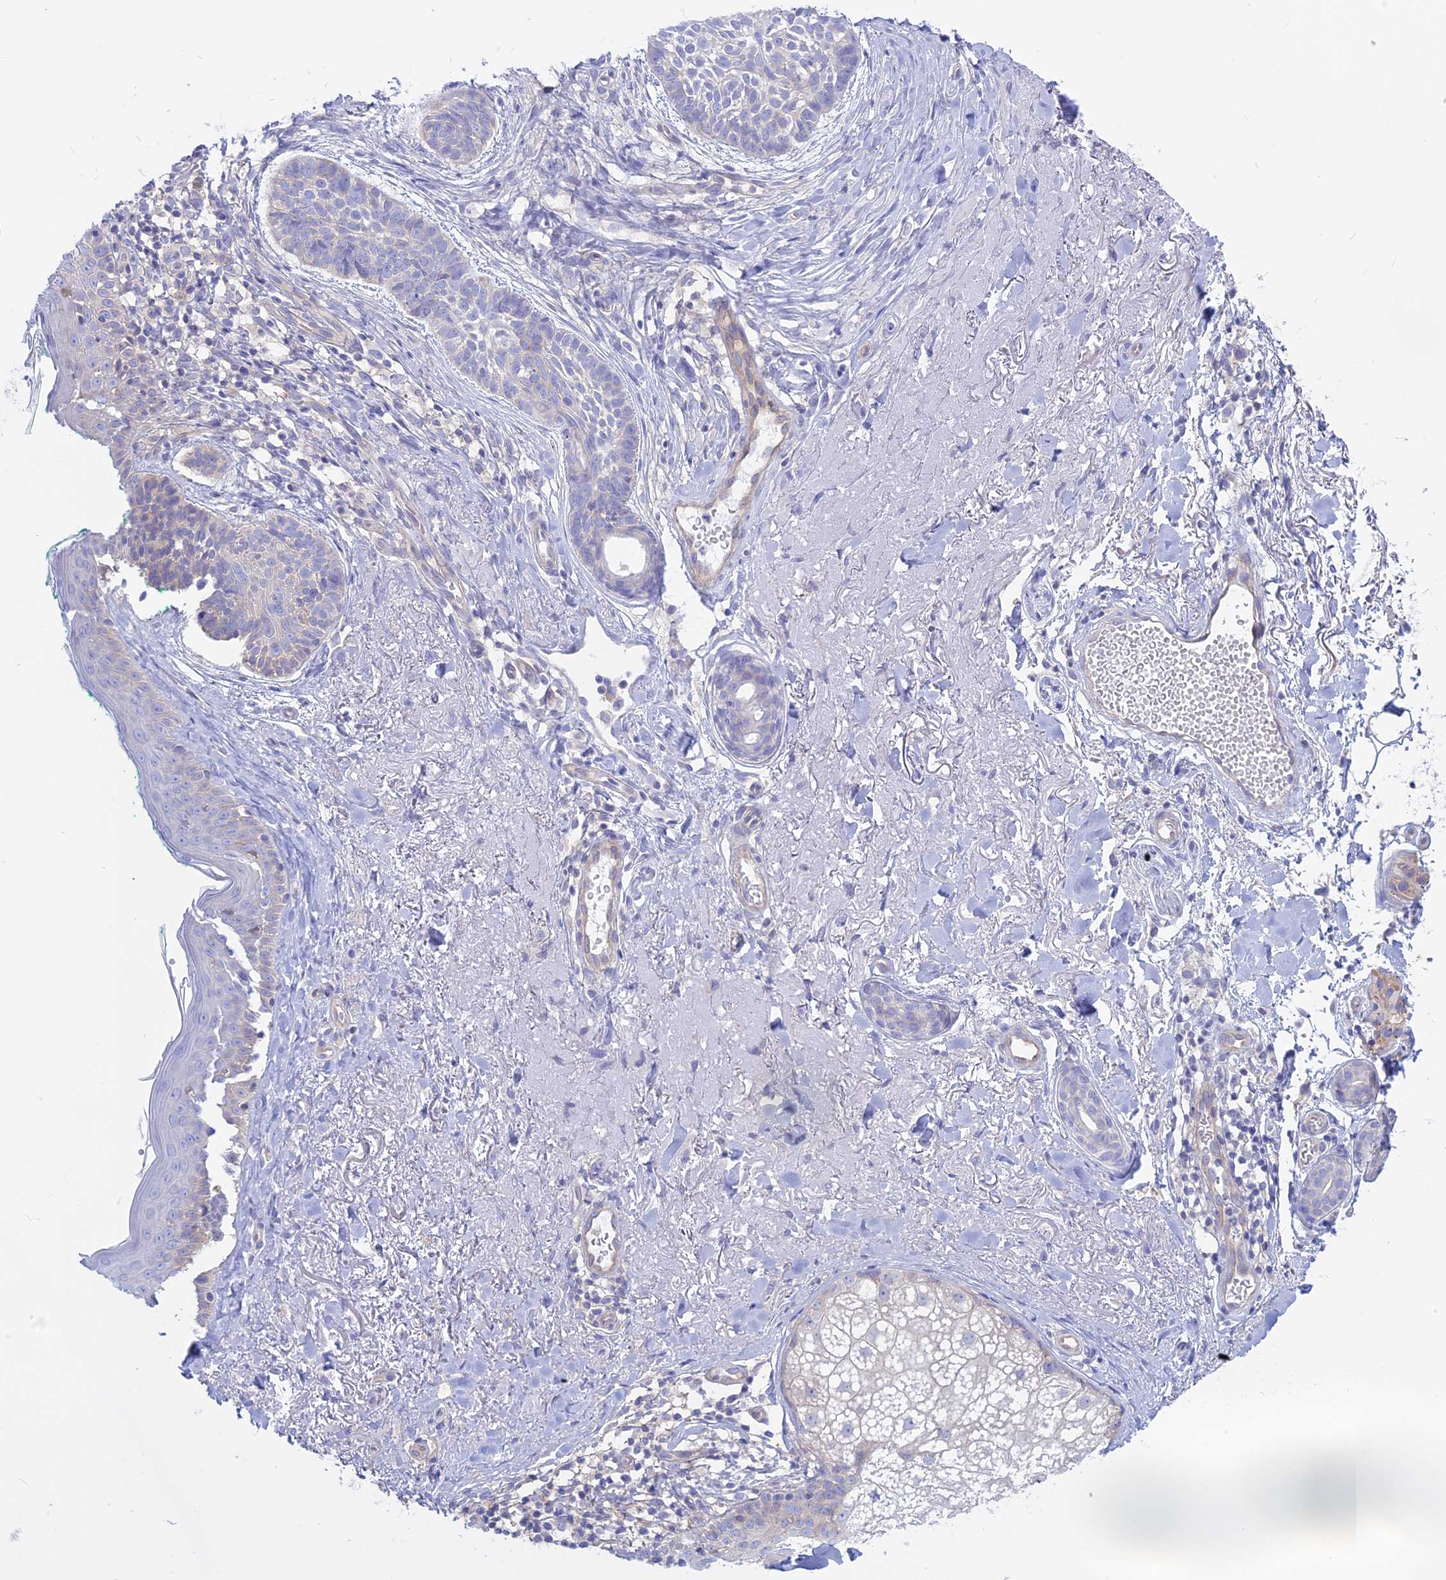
{"staining": {"intensity": "negative", "quantity": "none", "location": "none"}, "tissue": "skin cancer", "cell_type": "Tumor cells", "image_type": "cancer", "snomed": [{"axis": "morphology", "description": "Basal cell carcinoma"}, {"axis": "topography", "description": "Skin"}], "caption": "Immunohistochemical staining of skin cancer (basal cell carcinoma) displays no significant expression in tumor cells. The staining is performed using DAB brown chromogen with nuclei counter-stained in using hematoxylin.", "gene": "AHCYL1", "patient": {"sex": "male", "age": 71}}